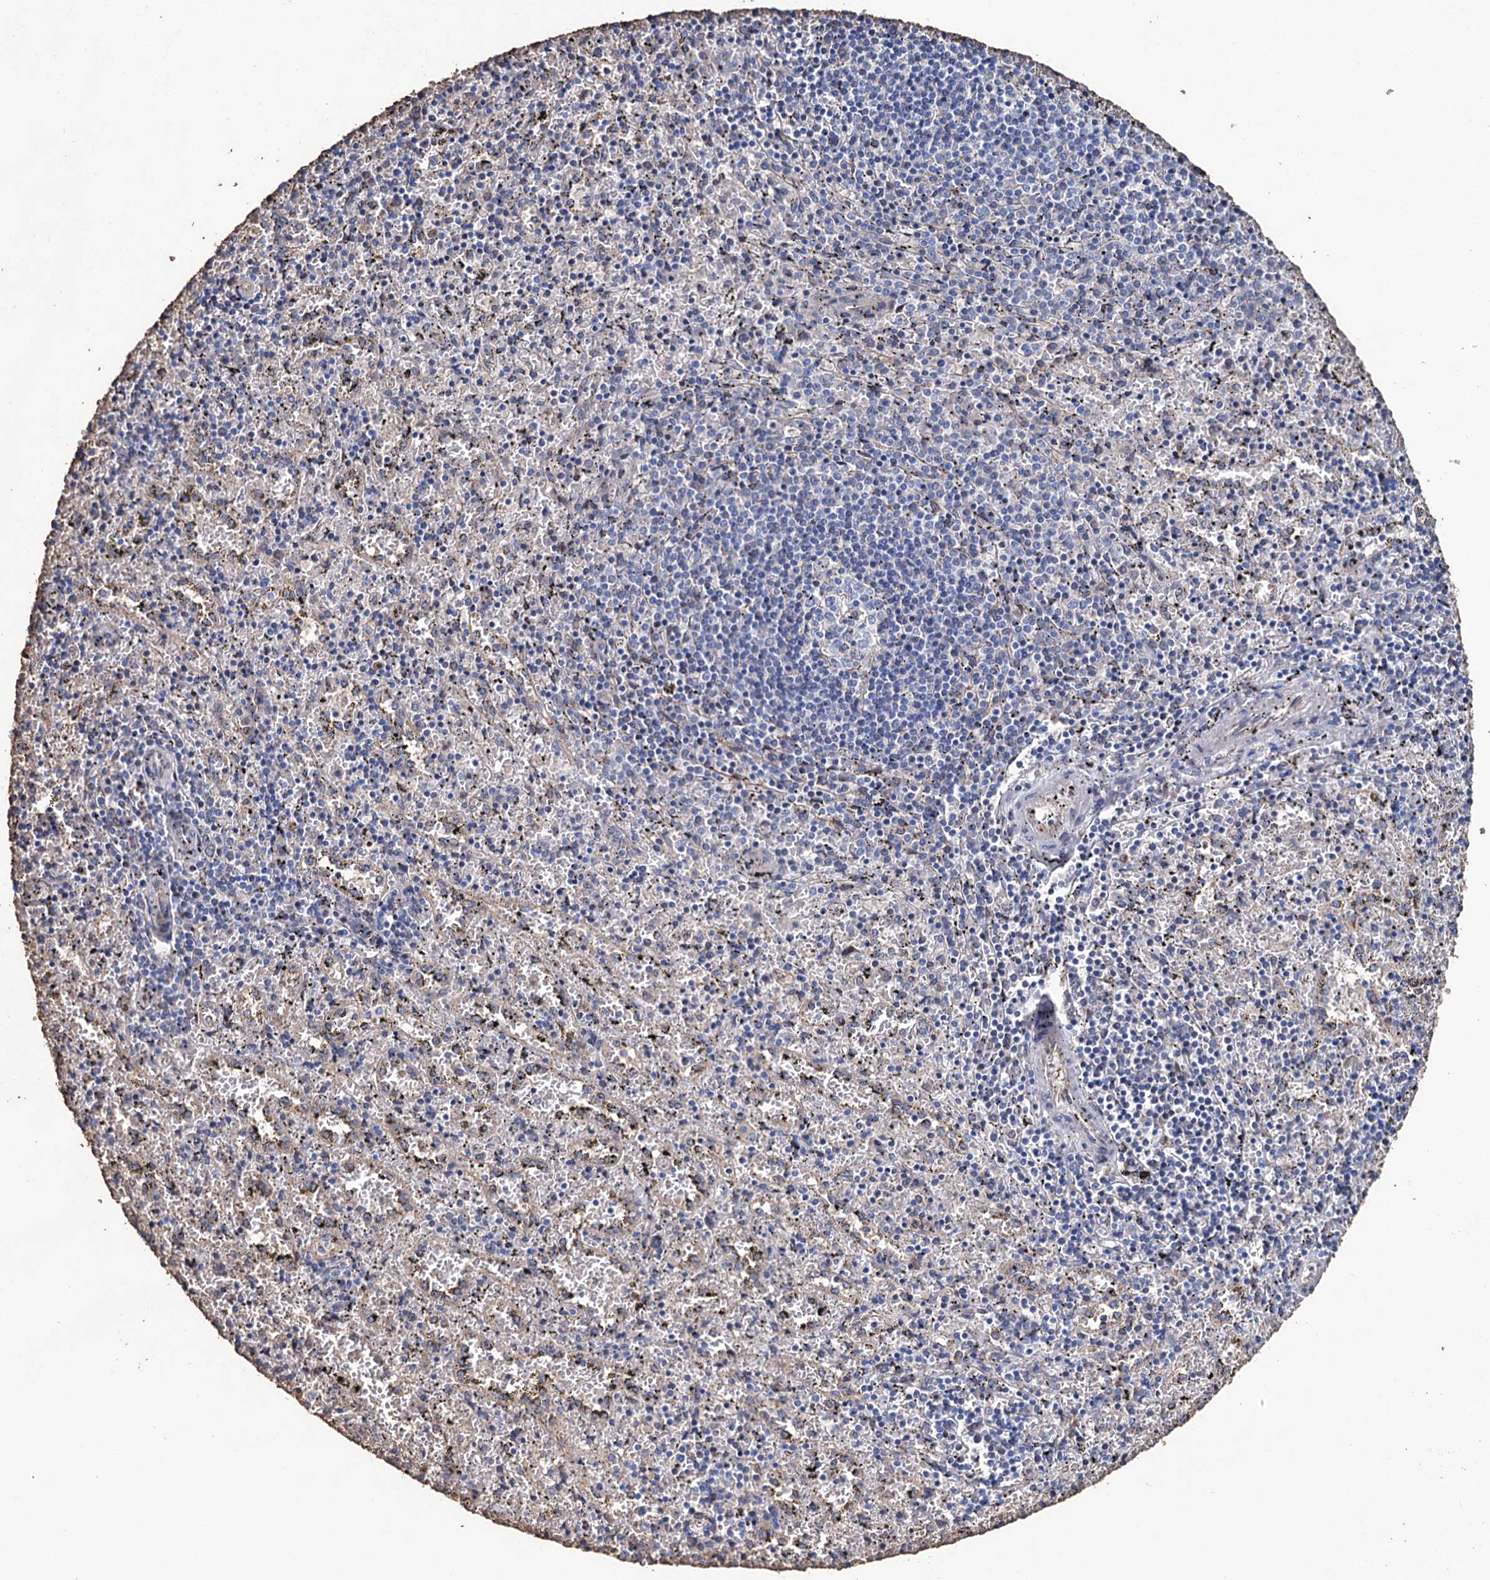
{"staining": {"intensity": "strong", "quantity": "<25%", "location": "cytoplasmic/membranous"}, "tissue": "spleen", "cell_type": "Cells in red pulp", "image_type": "normal", "snomed": [{"axis": "morphology", "description": "Normal tissue, NOS"}, {"axis": "topography", "description": "Spleen"}], "caption": "An immunohistochemistry micrograph of benign tissue is shown. Protein staining in brown labels strong cytoplasmic/membranous positivity in spleen within cells in red pulp.", "gene": "STING1", "patient": {"sex": "male", "age": 11}}